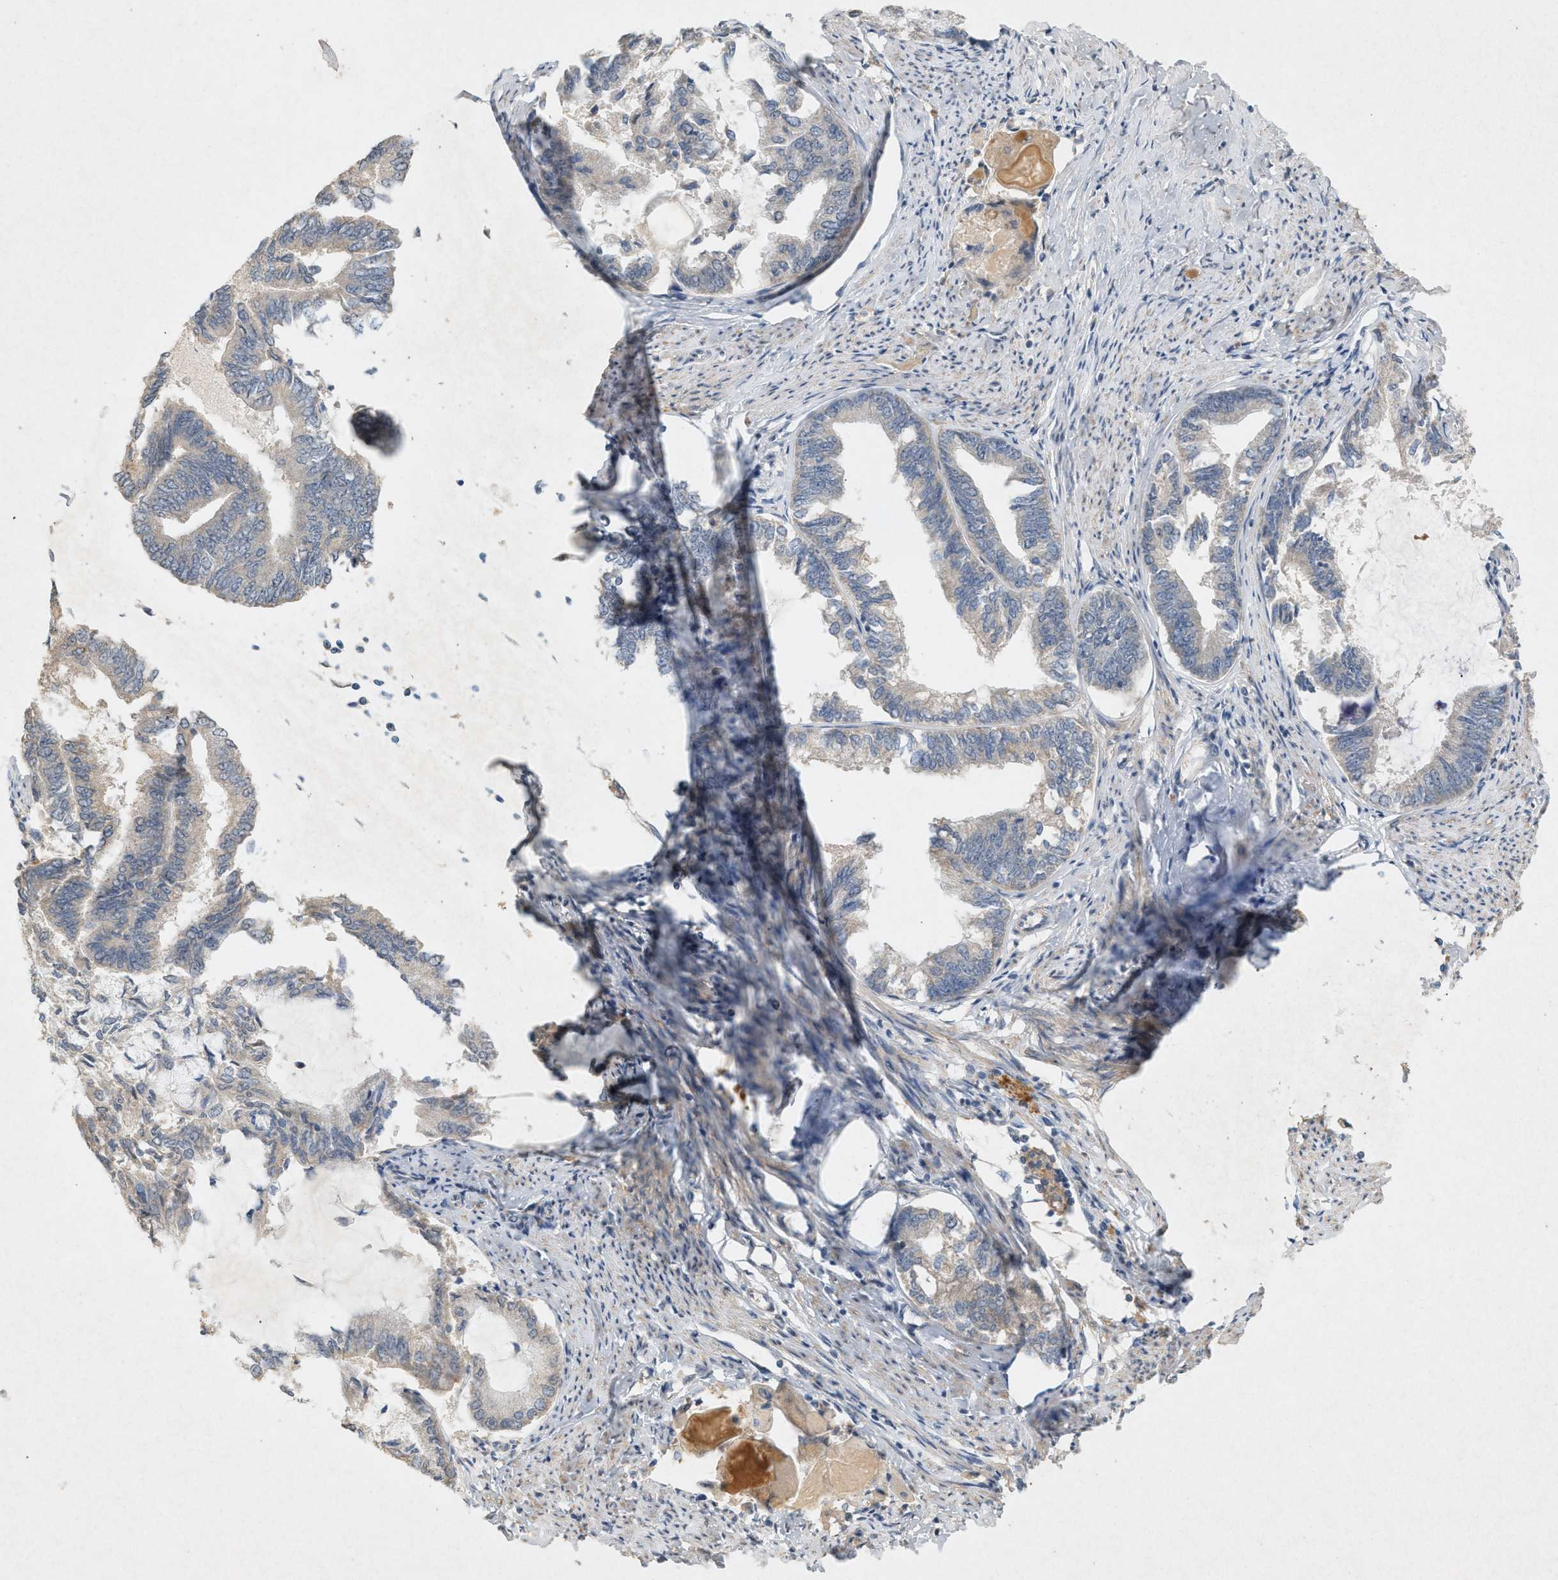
{"staining": {"intensity": "negative", "quantity": "none", "location": "none"}, "tissue": "endometrial cancer", "cell_type": "Tumor cells", "image_type": "cancer", "snomed": [{"axis": "morphology", "description": "Adenocarcinoma, NOS"}, {"axis": "topography", "description": "Endometrium"}], "caption": "The micrograph shows no staining of tumor cells in endometrial cancer (adenocarcinoma).", "gene": "DCAF7", "patient": {"sex": "female", "age": 86}}